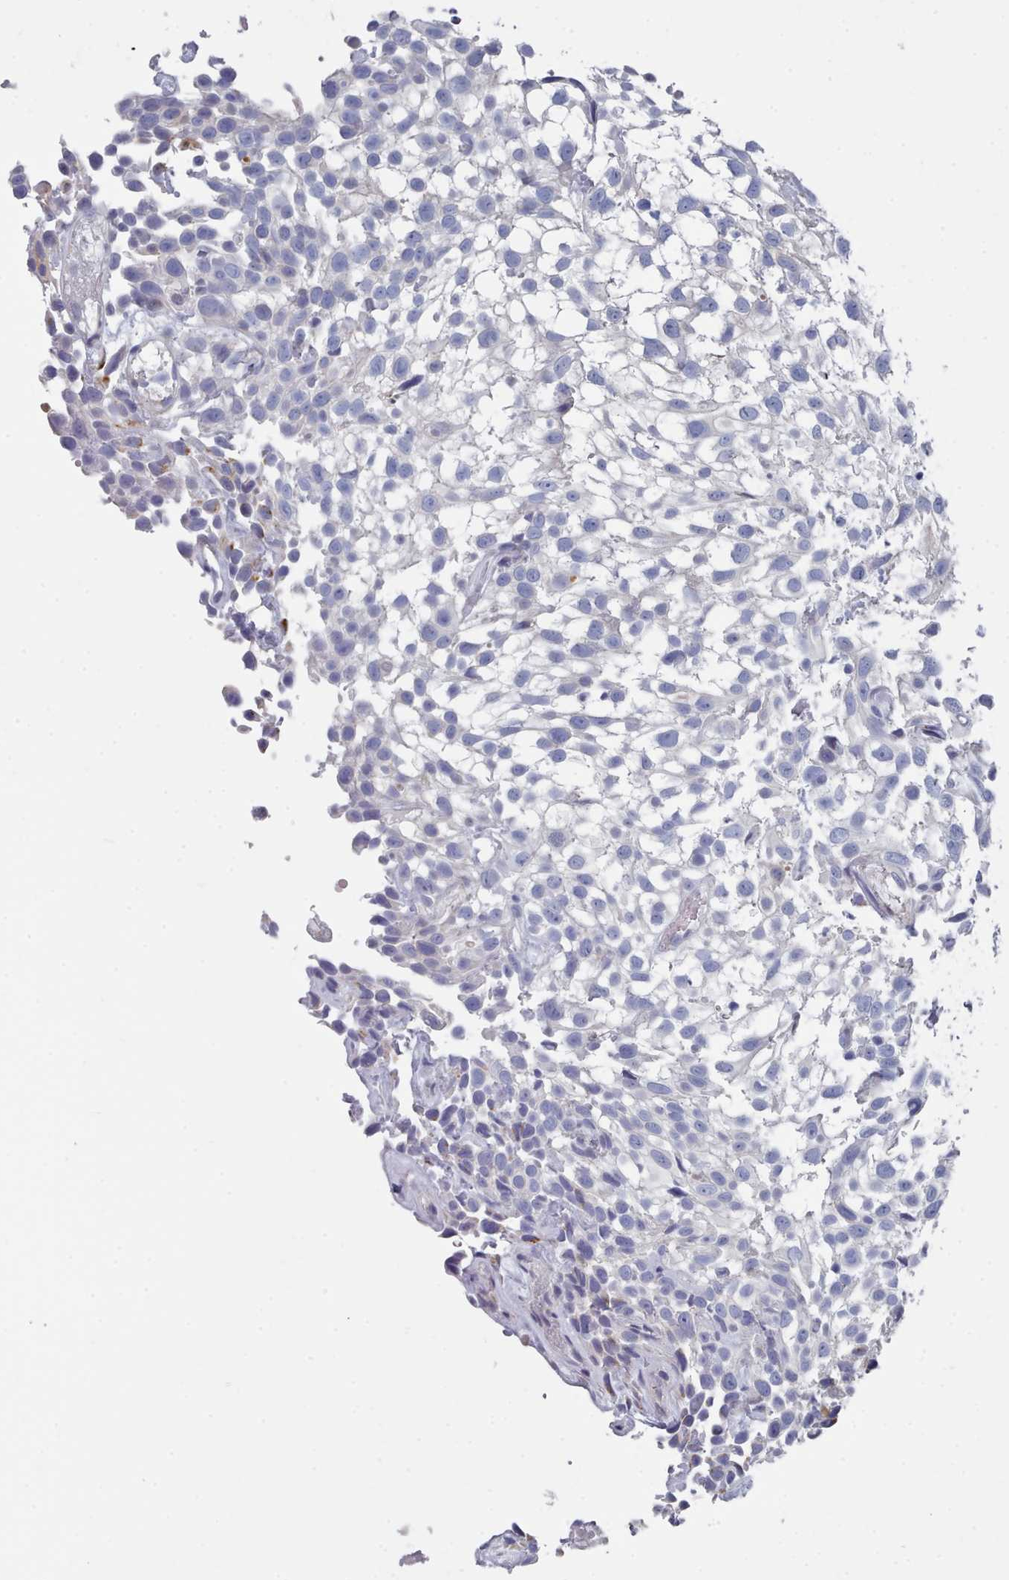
{"staining": {"intensity": "strong", "quantity": "<25%", "location": "cytoplasmic/membranous"}, "tissue": "urothelial cancer", "cell_type": "Tumor cells", "image_type": "cancer", "snomed": [{"axis": "morphology", "description": "Urothelial carcinoma, High grade"}, {"axis": "topography", "description": "Urinary bladder"}], "caption": "A high-resolution photomicrograph shows IHC staining of urothelial cancer, which shows strong cytoplasmic/membranous expression in approximately <25% of tumor cells.", "gene": "PDE4C", "patient": {"sex": "male", "age": 56}}